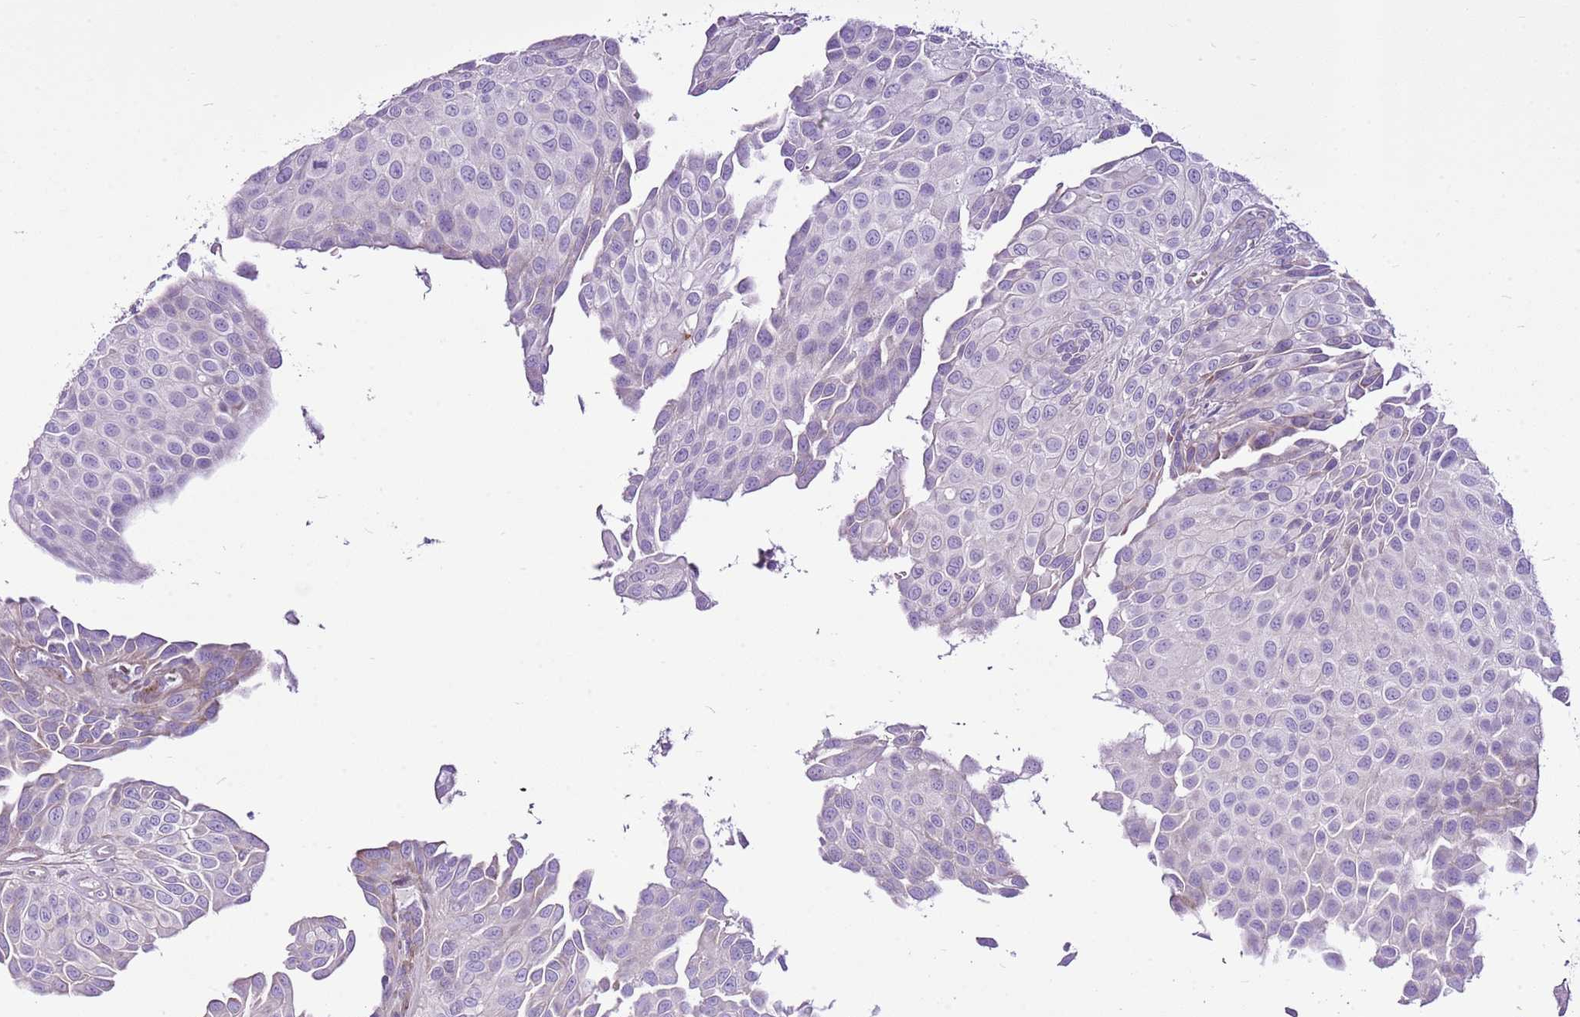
{"staining": {"intensity": "negative", "quantity": "none", "location": "none"}, "tissue": "urothelial cancer", "cell_type": "Tumor cells", "image_type": "cancer", "snomed": [{"axis": "morphology", "description": "Urothelial carcinoma, Low grade"}, {"axis": "topography", "description": "Urinary bladder"}], "caption": "This is a micrograph of IHC staining of low-grade urothelial carcinoma, which shows no staining in tumor cells.", "gene": "CHAC2", "patient": {"sex": "male", "age": 88}}